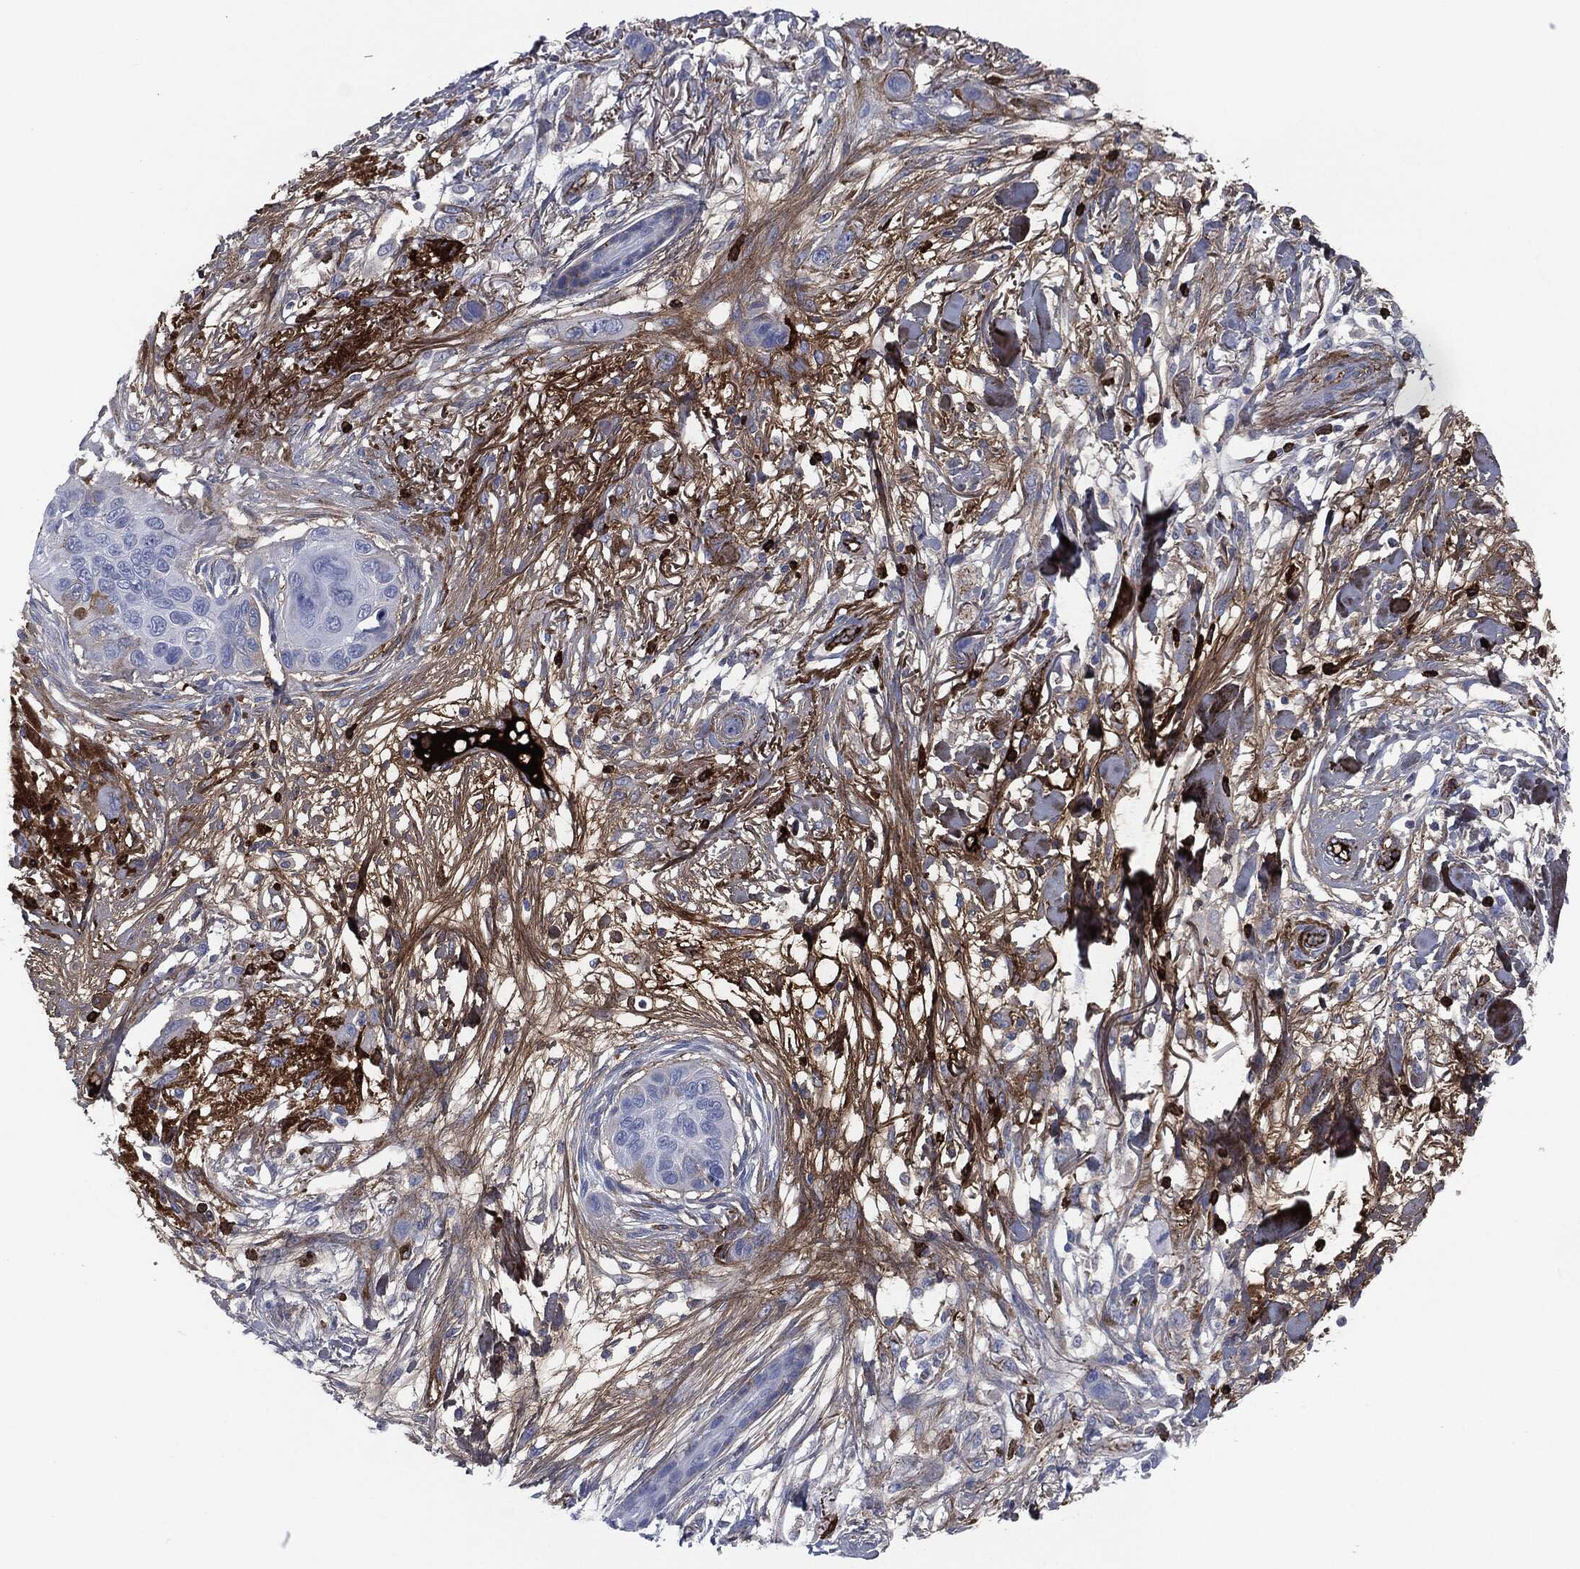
{"staining": {"intensity": "negative", "quantity": "none", "location": "none"}, "tissue": "skin cancer", "cell_type": "Tumor cells", "image_type": "cancer", "snomed": [{"axis": "morphology", "description": "Squamous cell carcinoma, NOS"}, {"axis": "topography", "description": "Skin"}], "caption": "Micrograph shows no protein expression in tumor cells of skin cancer tissue. (IHC, brightfield microscopy, high magnification).", "gene": "APOB", "patient": {"sex": "male", "age": 79}}